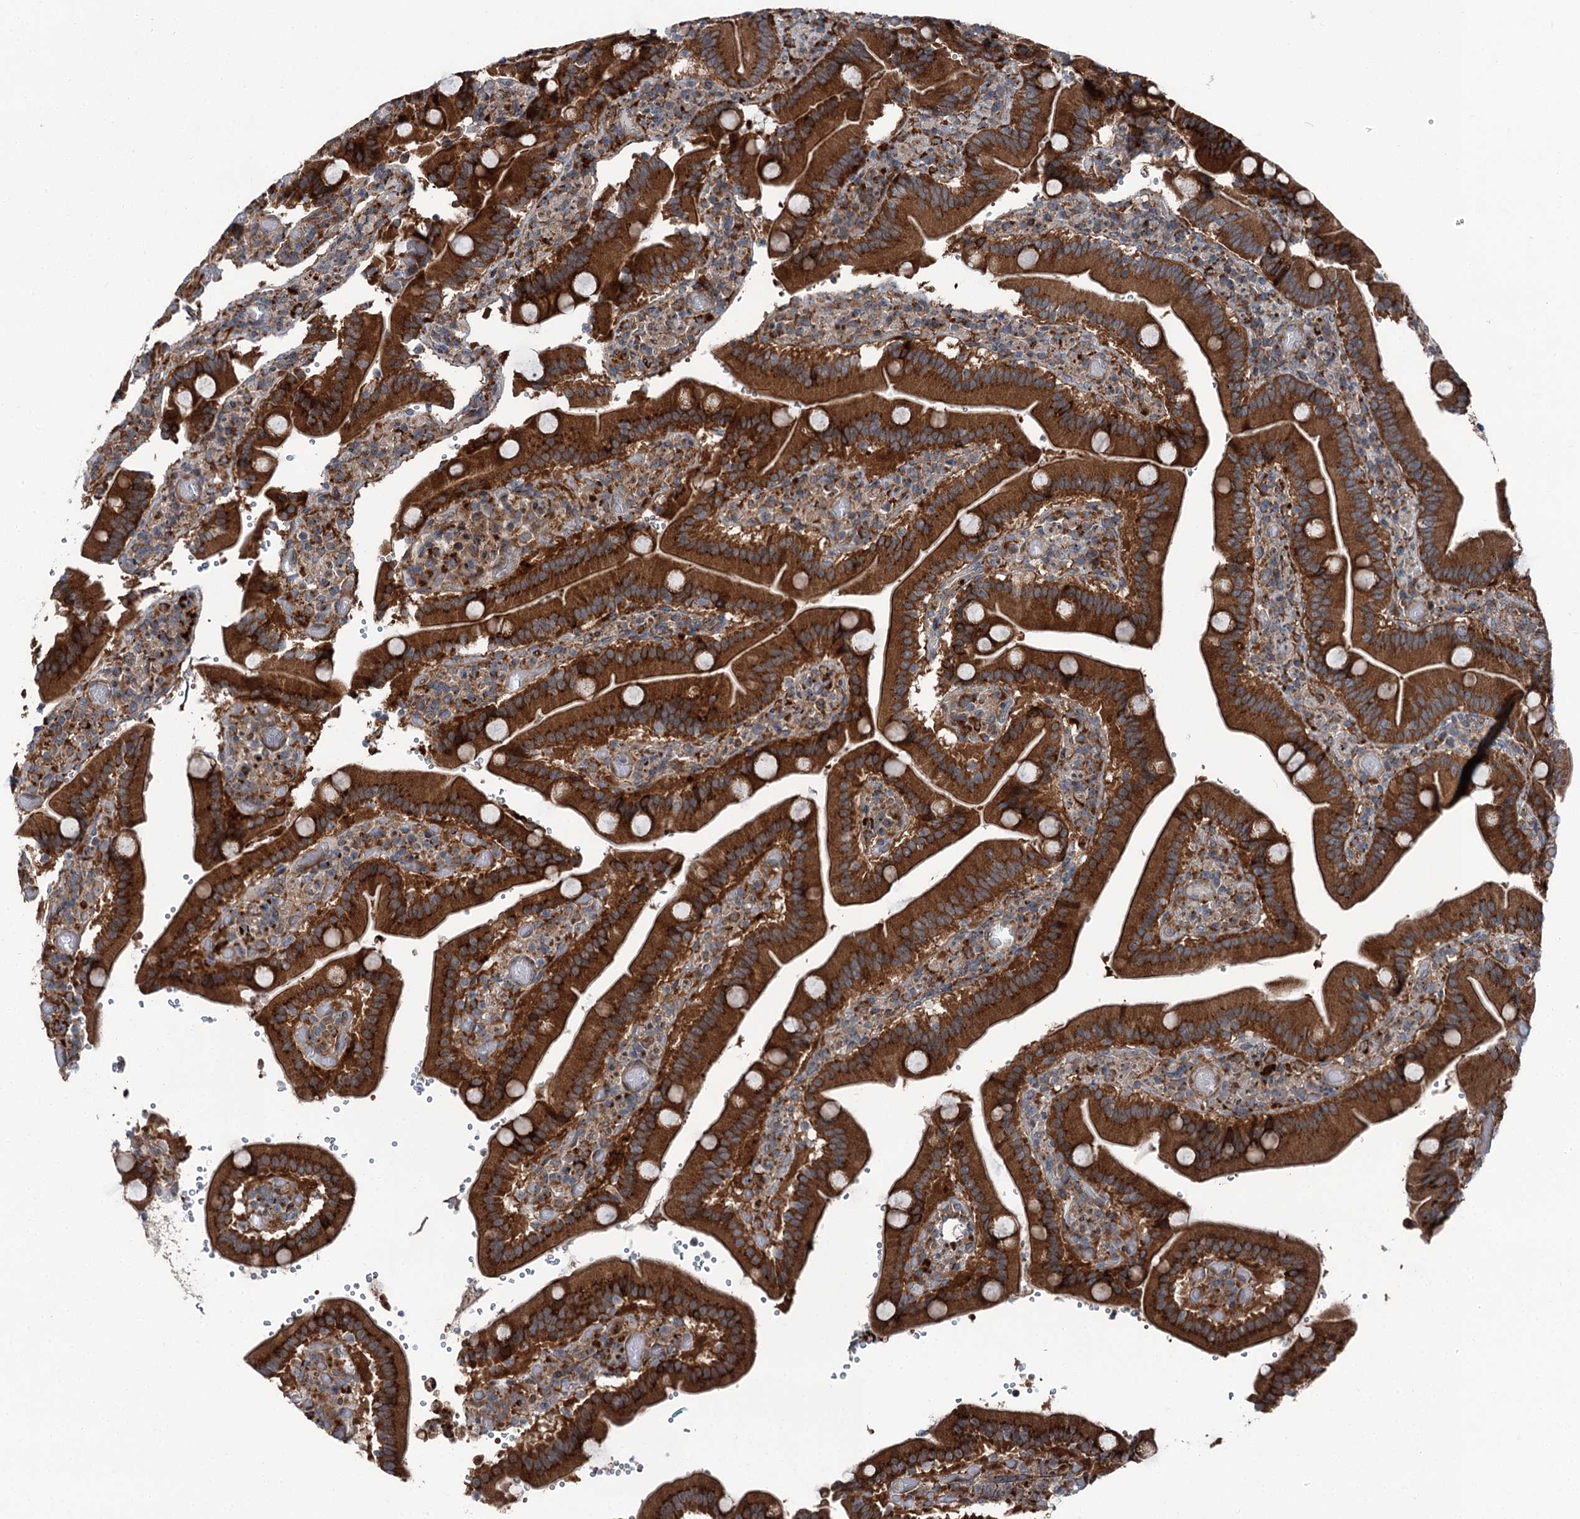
{"staining": {"intensity": "strong", "quantity": ">75%", "location": "cytoplasmic/membranous"}, "tissue": "duodenum", "cell_type": "Glandular cells", "image_type": "normal", "snomed": [{"axis": "morphology", "description": "Normal tissue, NOS"}, {"axis": "topography", "description": "Duodenum"}], "caption": "Immunohistochemical staining of unremarkable human duodenum displays strong cytoplasmic/membranous protein positivity in about >75% of glandular cells. The staining is performed using DAB brown chromogen to label protein expression. The nuclei are counter-stained blue using hematoxylin.", "gene": "POLR1D", "patient": {"sex": "female", "age": 62}}